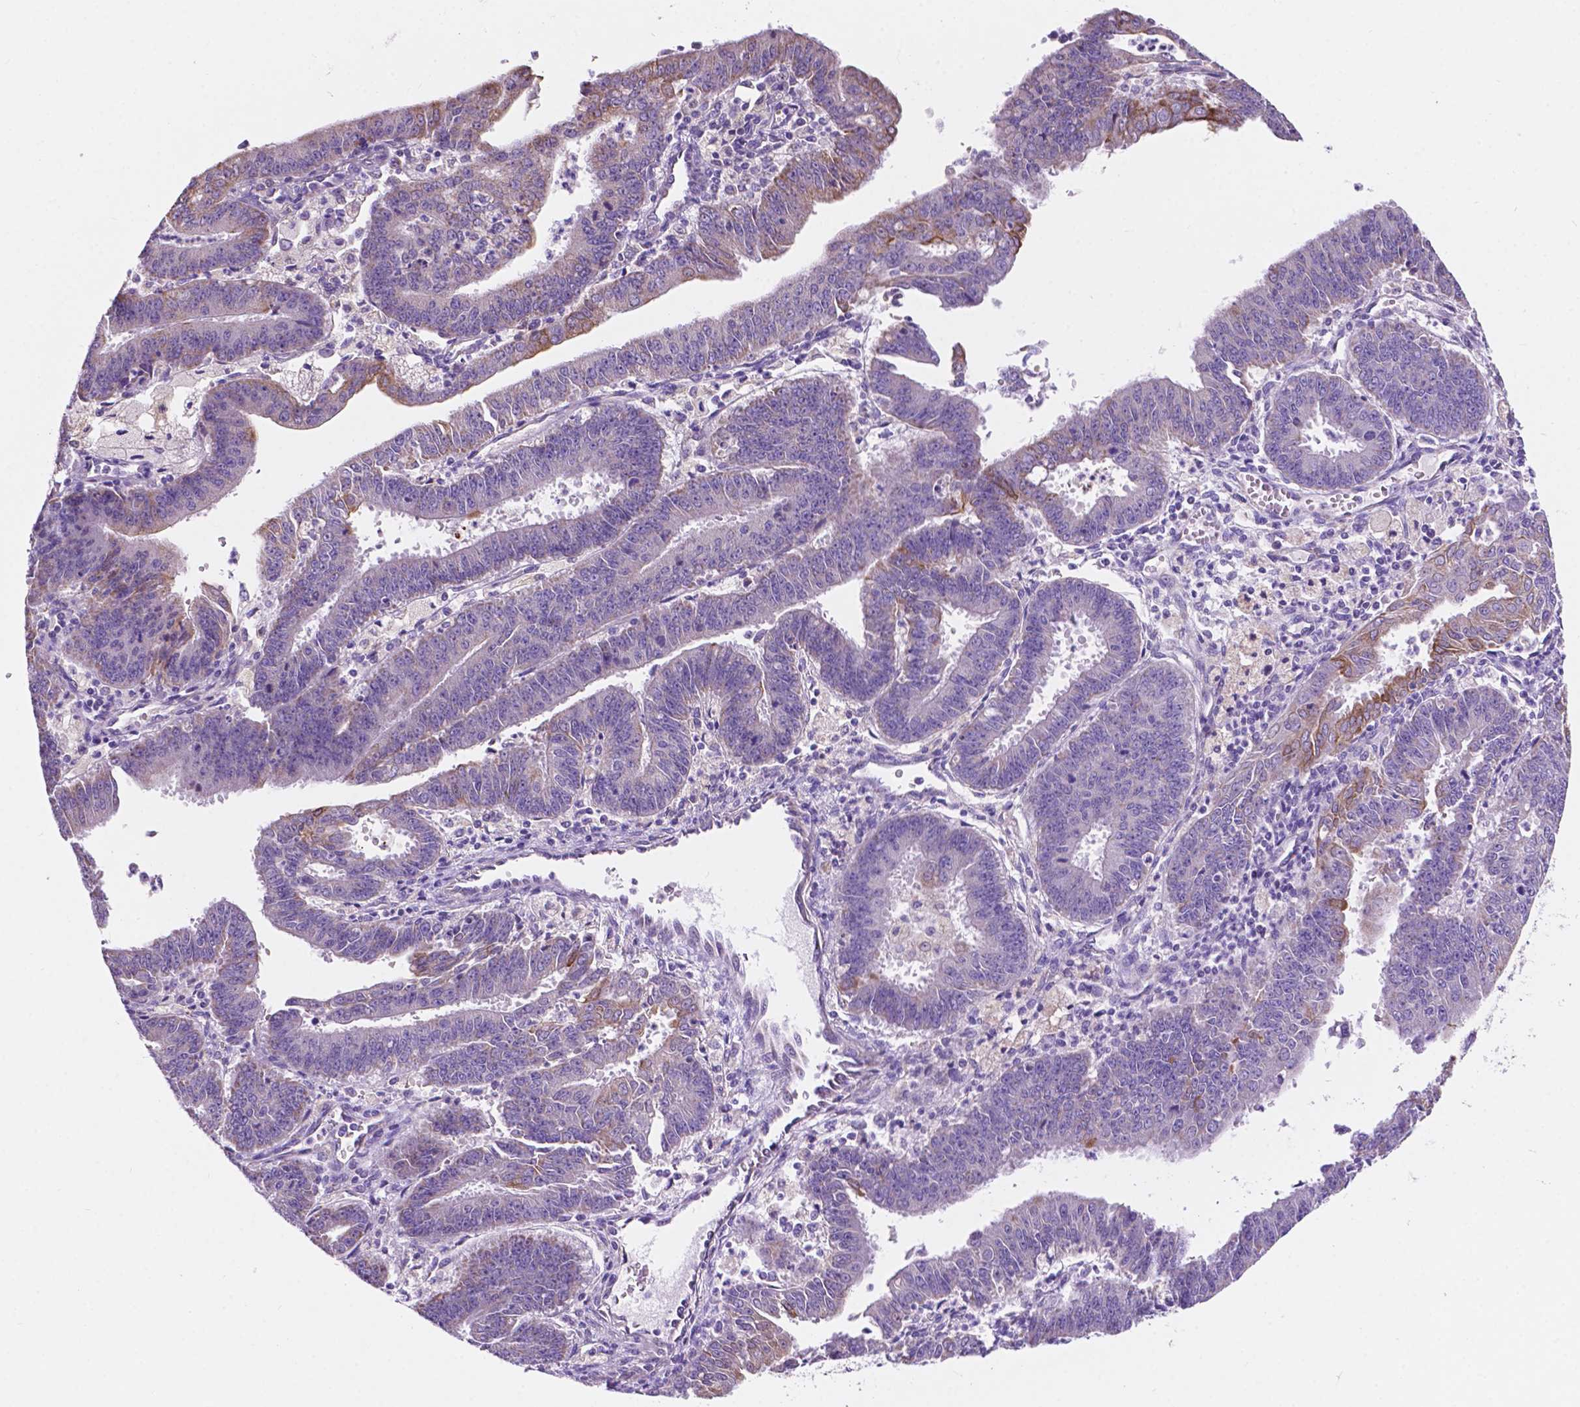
{"staining": {"intensity": "moderate", "quantity": "<25%", "location": "cytoplasmic/membranous"}, "tissue": "endometrial cancer", "cell_type": "Tumor cells", "image_type": "cancer", "snomed": [{"axis": "morphology", "description": "Adenocarcinoma, NOS"}, {"axis": "topography", "description": "Endometrium"}], "caption": "Protein staining by IHC reveals moderate cytoplasmic/membranous expression in about <25% of tumor cells in endometrial cancer (adenocarcinoma).", "gene": "TRPV5", "patient": {"sex": "female", "age": 73}}